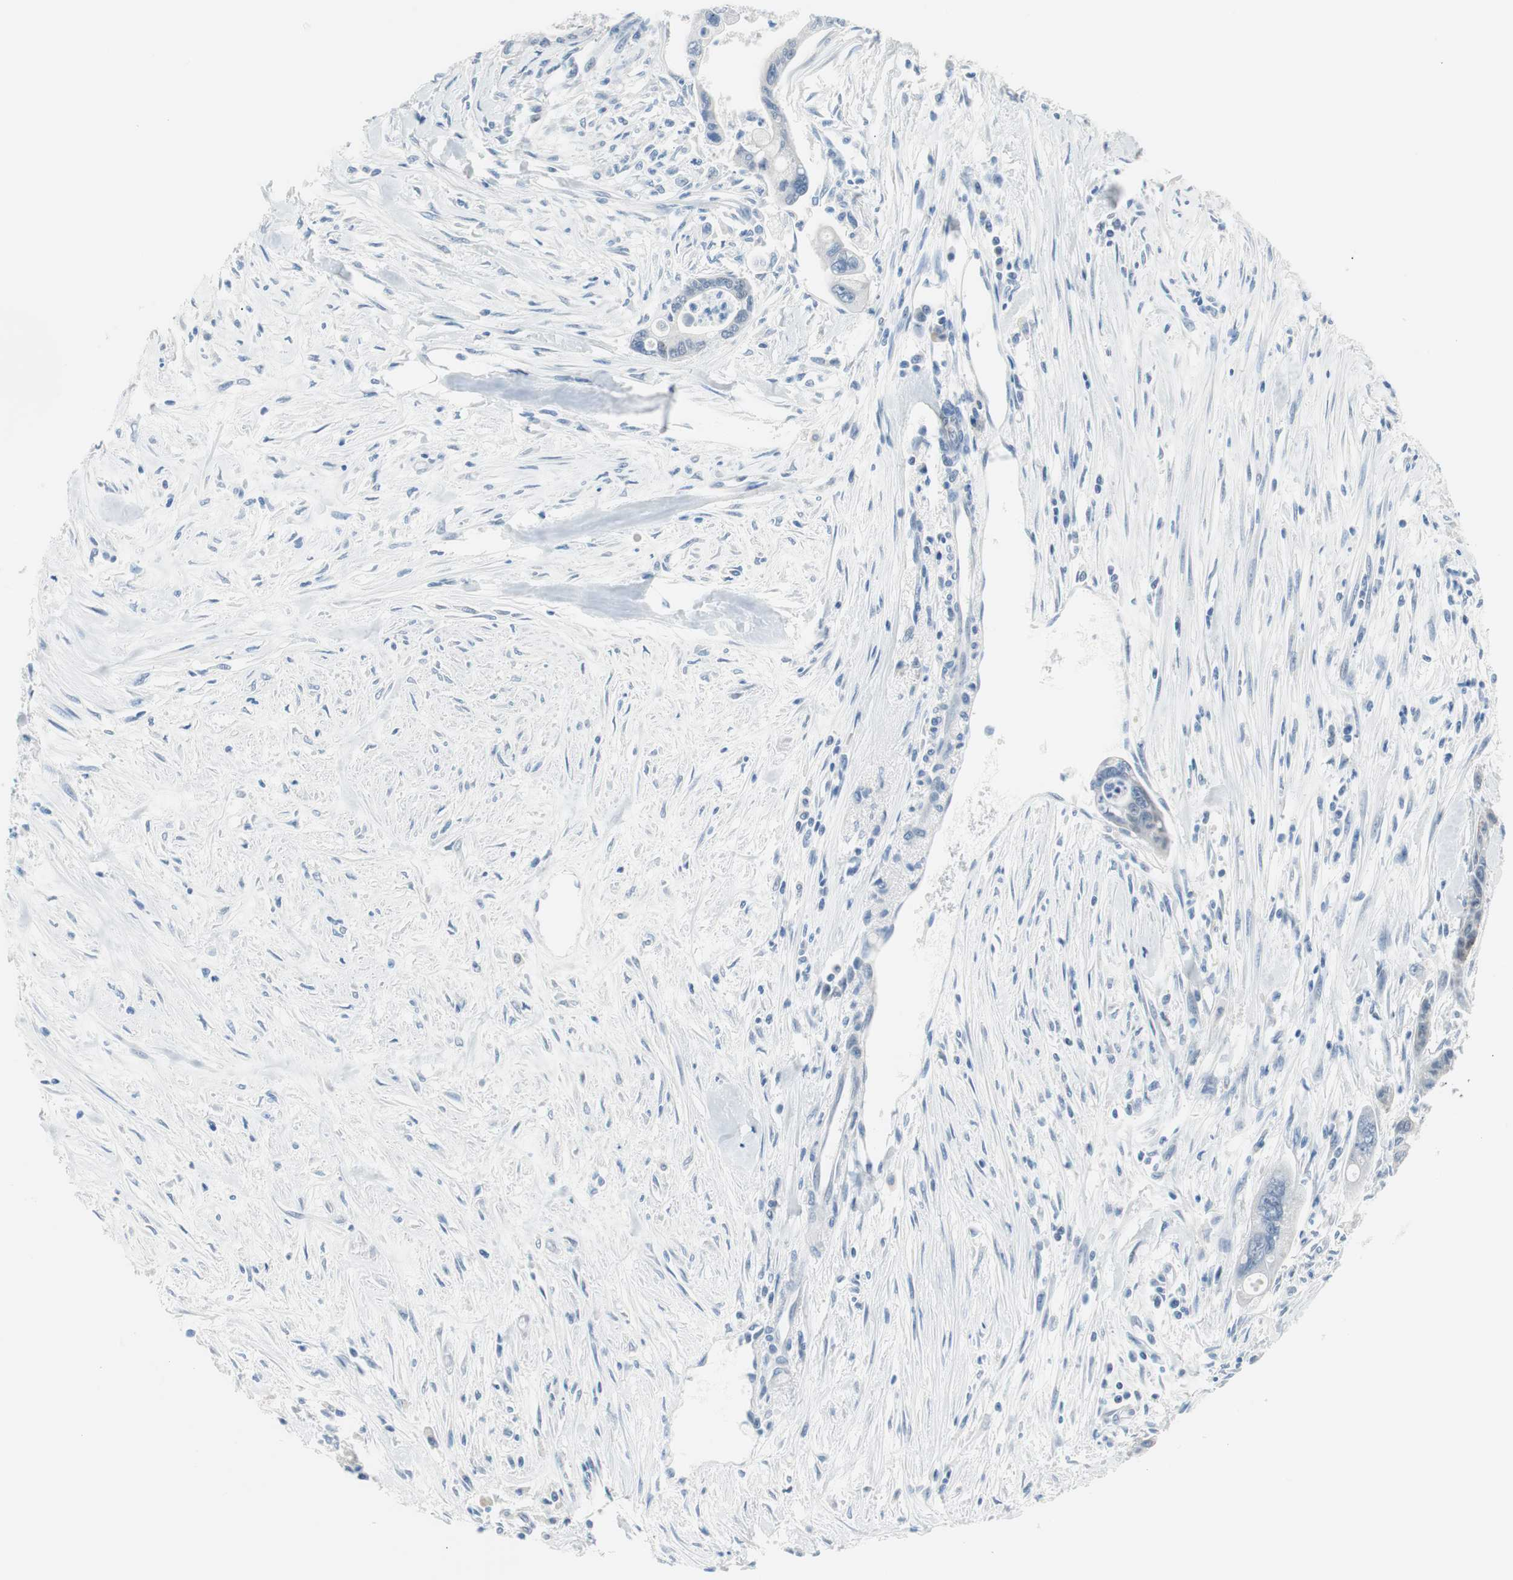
{"staining": {"intensity": "negative", "quantity": "none", "location": "none"}, "tissue": "pancreatic cancer", "cell_type": "Tumor cells", "image_type": "cancer", "snomed": [{"axis": "morphology", "description": "Adenocarcinoma, NOS"}, {"axis": "topography", "description": "Pancreas"}], "caption": "IHC image of neoplastic tissue: human pancreatic adenocarcinoma stained with DAB (3,3'-diaminobenzidine) exhibits no significant protein staining in tumor cells.", "gene": "VIL1", "patient": {"sex": "male", "age": 70}}